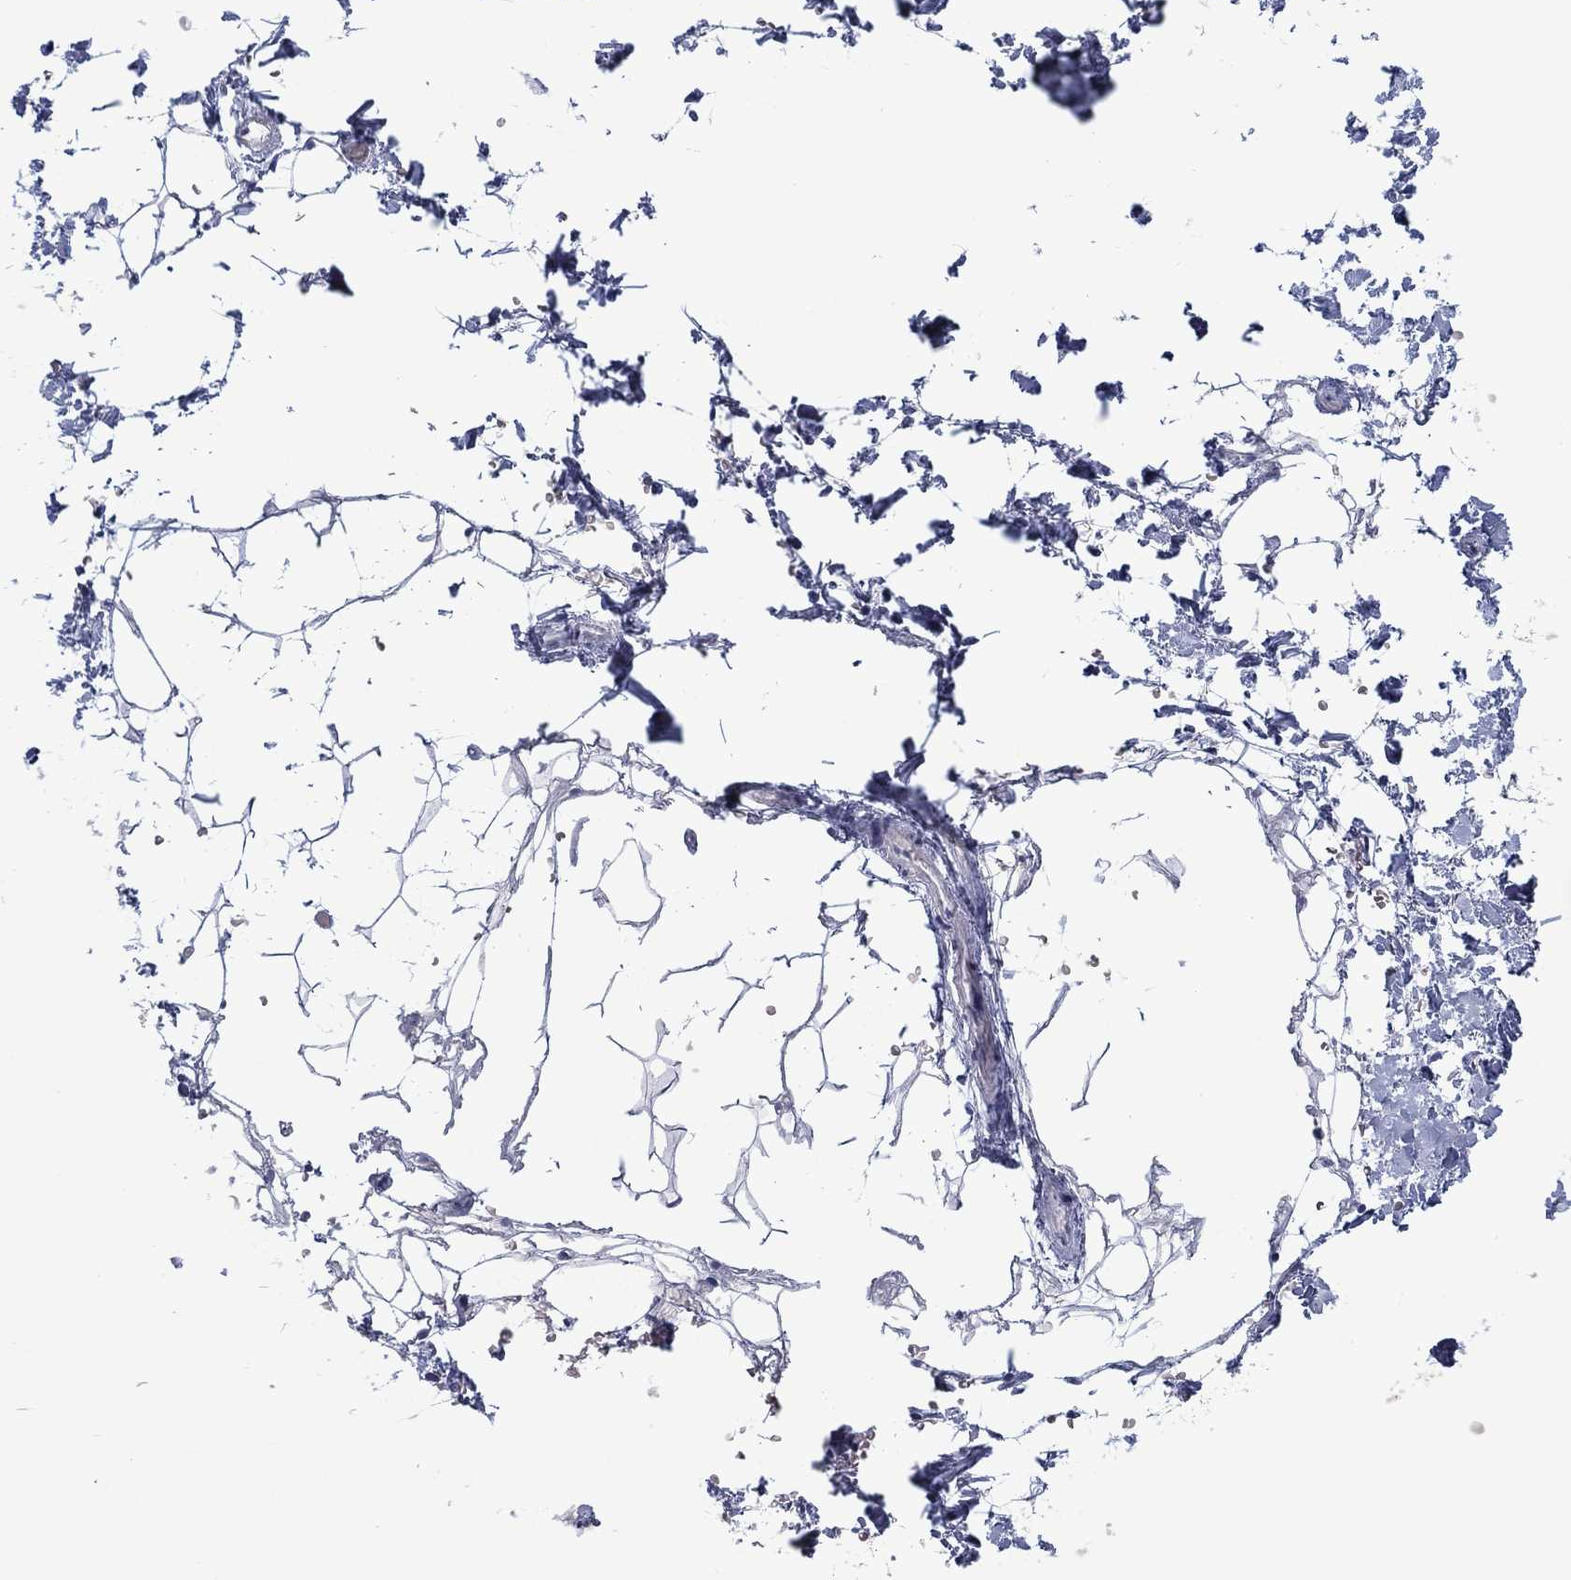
{"staining": {"intensity": "negative", "quantity": "none", "location": "none"}, "tissue": "adipose tissue", "cell_type": "Adipocytes", "image_type": "normal", "snomed": [{"axis": "morphology", "description": "Normal tissue, NOS"}, {"axis": "topography", "description": "Skin"}, {"axis": "topography", "description": "Peripheral nerve tissue"}], "caption": "Adipocytes show no significant expression in benign adipose tissue.", "gene": "FER1L6", "patient": {"sex": "female", "age": 56}}